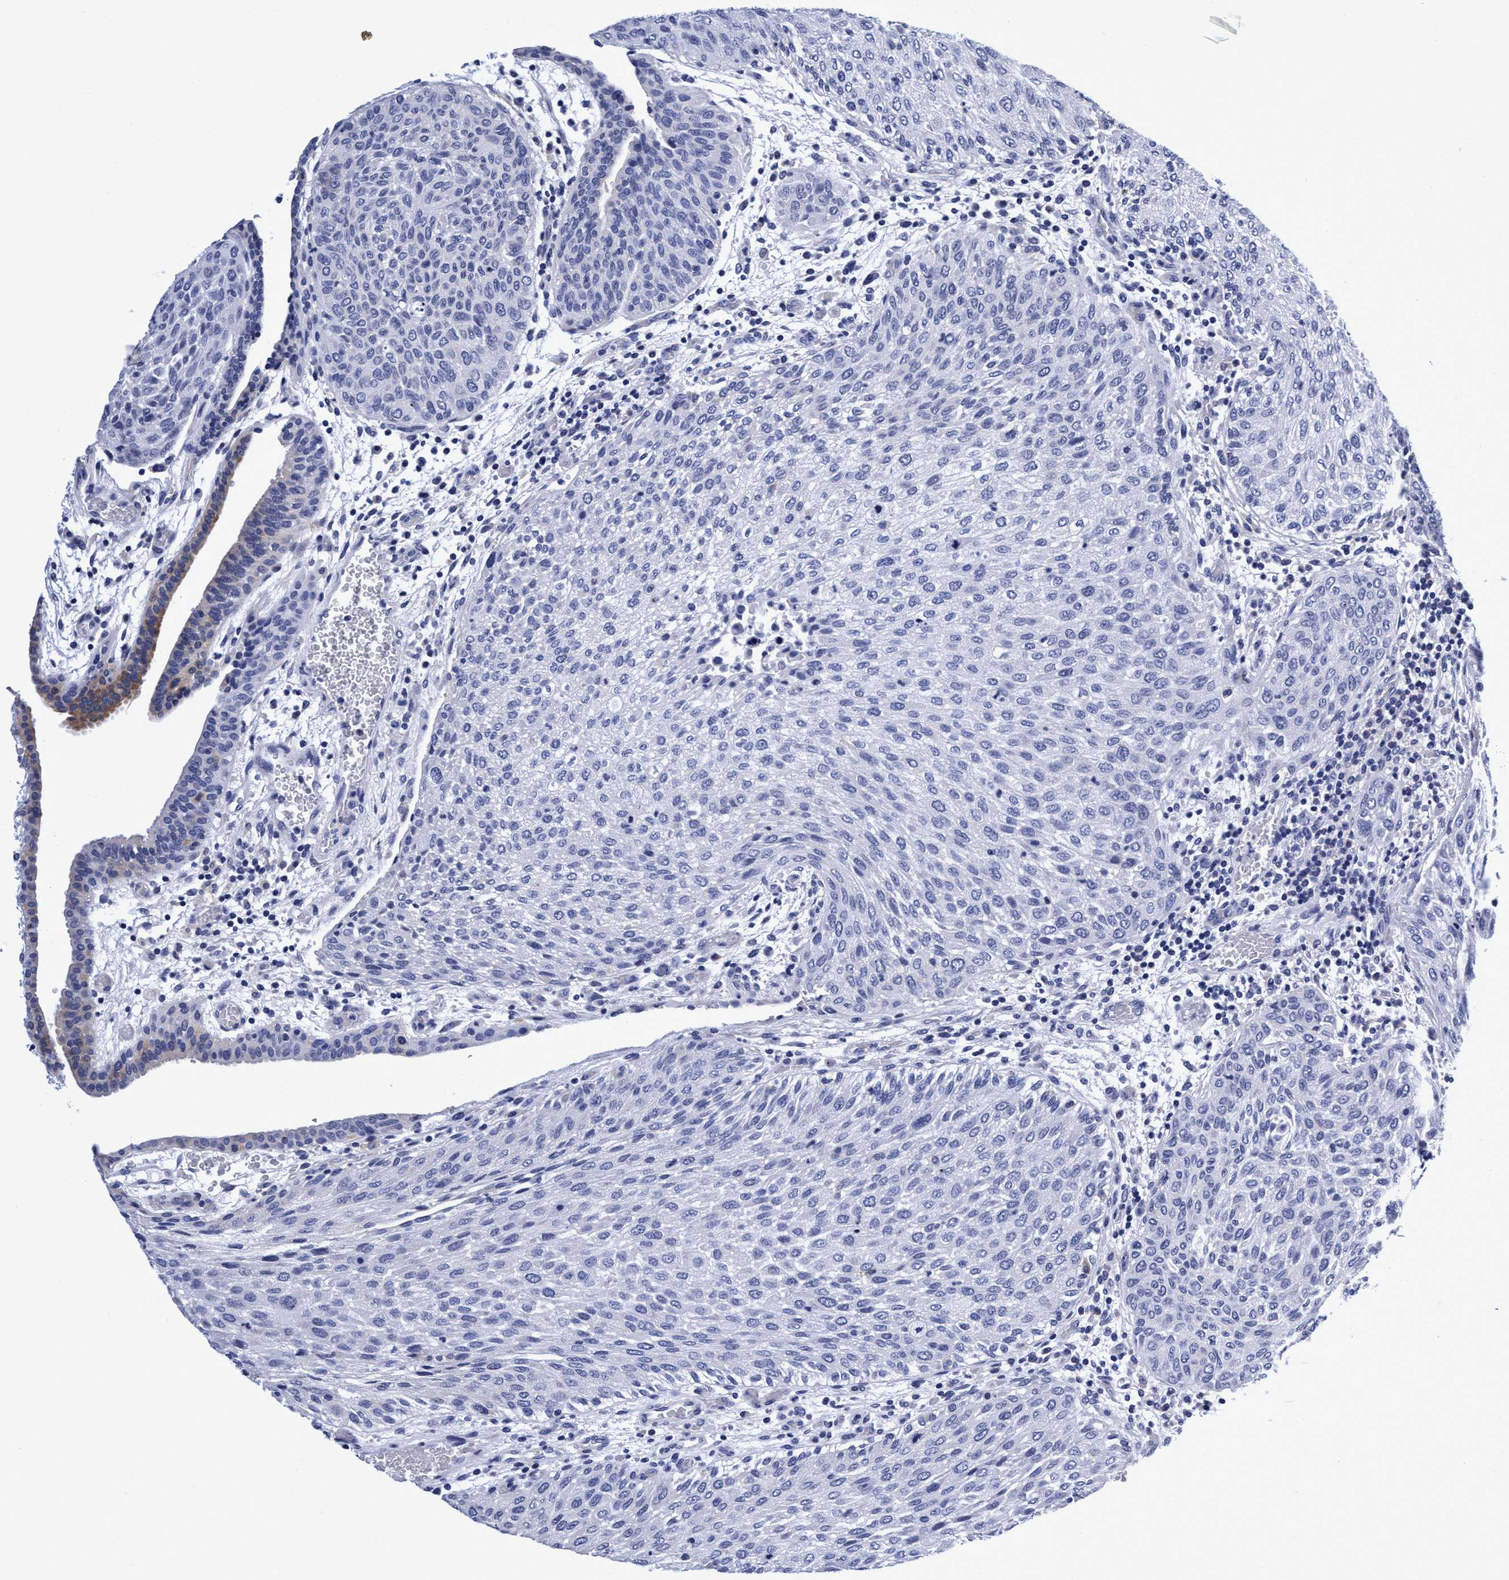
{"staining": {"intensity": "negative", "quantity": "none", "location": "none"}, "tissue": "urothelial cancer", "cell_type": "Tumor cells", "image_type": "cancer", "snomed": [{"axis": "morphology", "description": "Urothelial carcinoma, Low grade"}, {"axis": "morphology", "description": "Urothelial carcinoma, High grade"}, {"axis": "topography", "description": "Urinary bladder"}], "caption": "IHC image of human urothelial carcinoma (high-grade) stained for a protein (brown), which exhibits no expression in tumor cells.", "gene": "PLPPR1", "patient": {"sex": "male", "age": 35}}